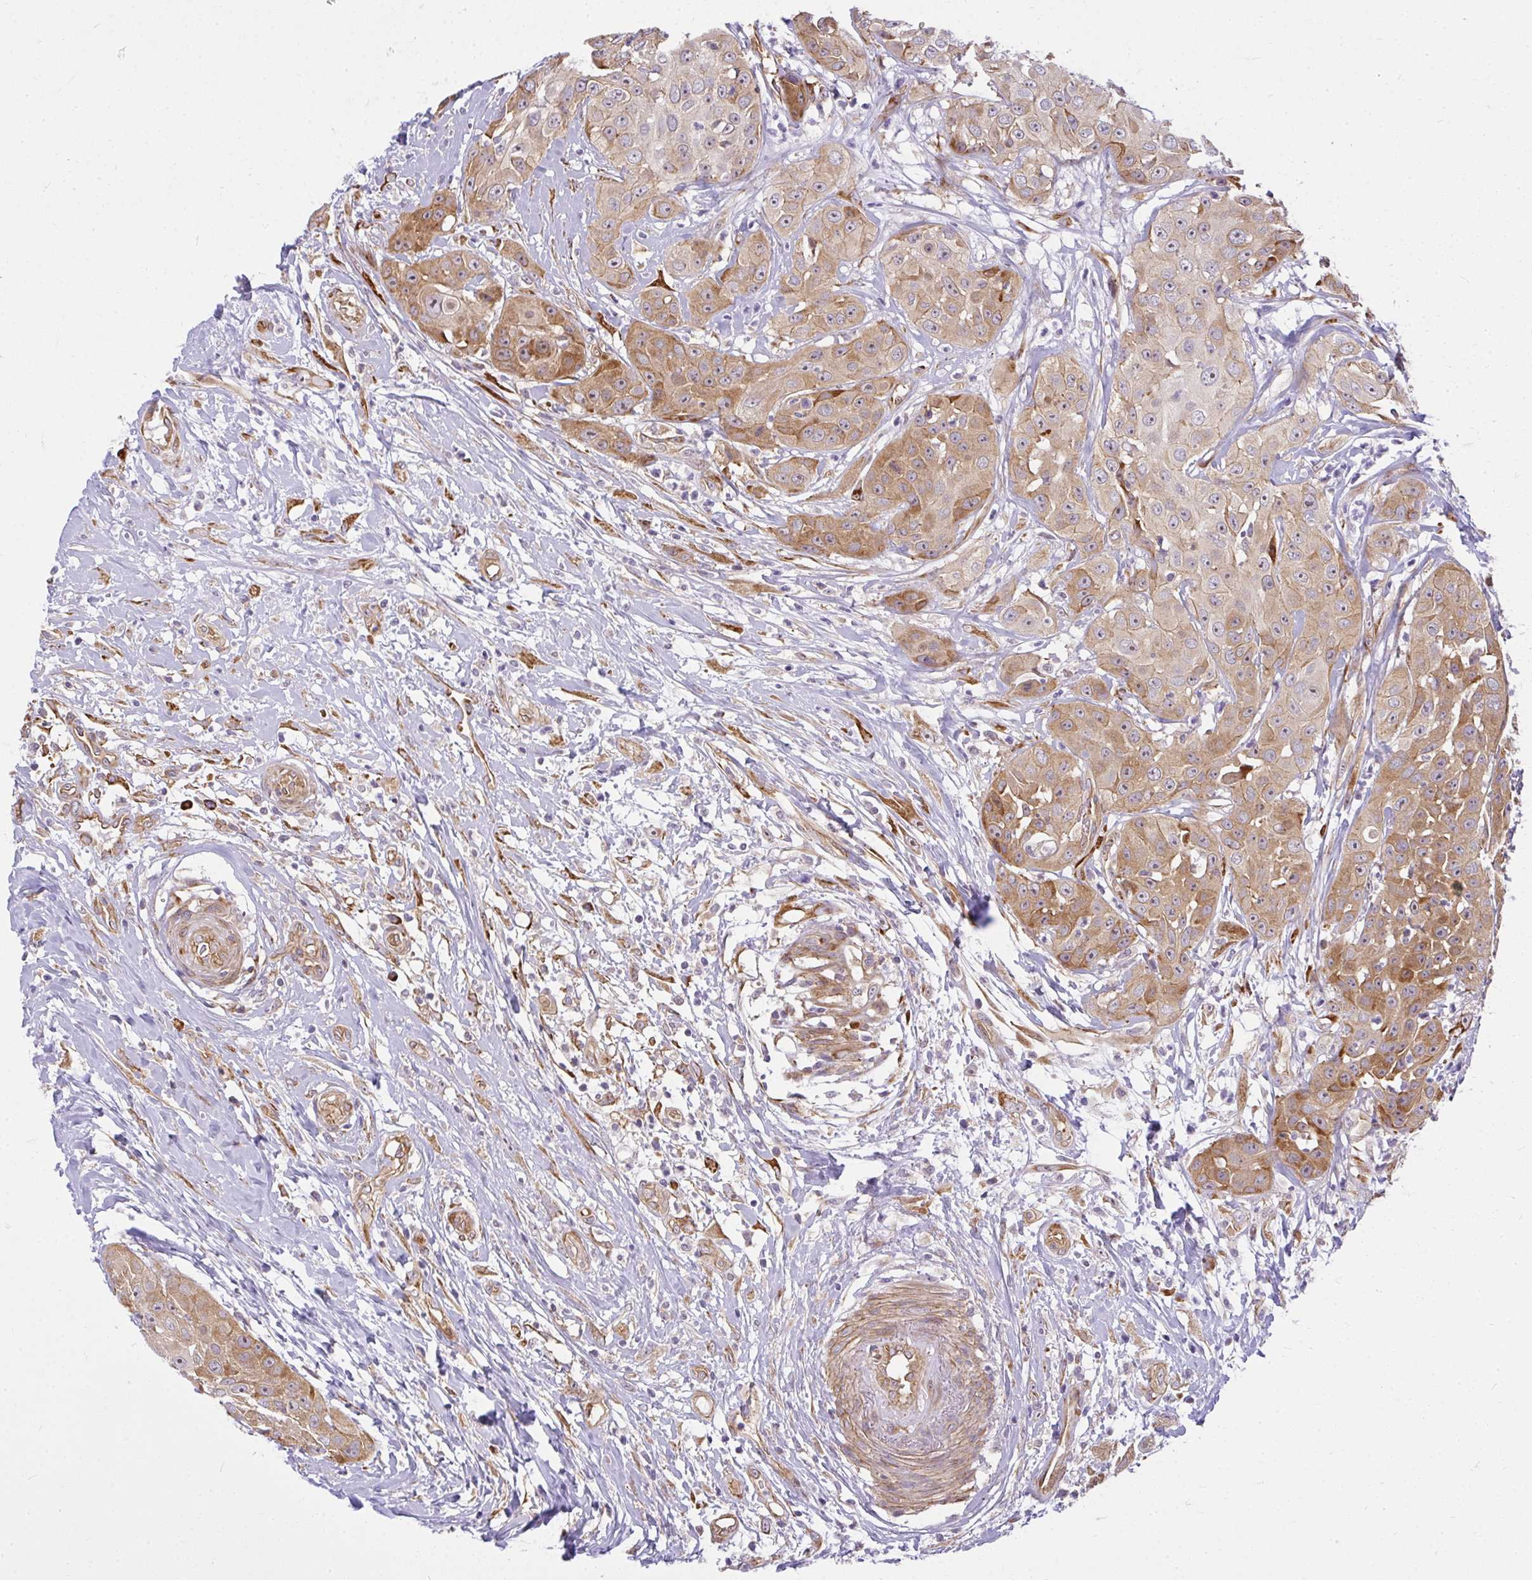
{"staining": {"intensity": "moderate", "quantity": "25%-75%", "location": "cytoplasmic/membranous,nuclear"}, "tissue": "head and neck cancer", "cell_type": "Tumor cells", "image_type": "cancer", "snomed": [{"axis": "morphology", "description": "Squamous cell carcinoma, NOS"}, {"axis": "topography", "description": "Head-Neck"}], "caption": "This histopathology image exhibits IHC staining of head and neck cancer (squamous cell carcinoma), with medium moderate cytoplasmic/membranous and nuclear positivity in approximately 25%-75% of tumor cells.", "gene": "RSKR", "patient": {"sex": "male", "age": 83}}